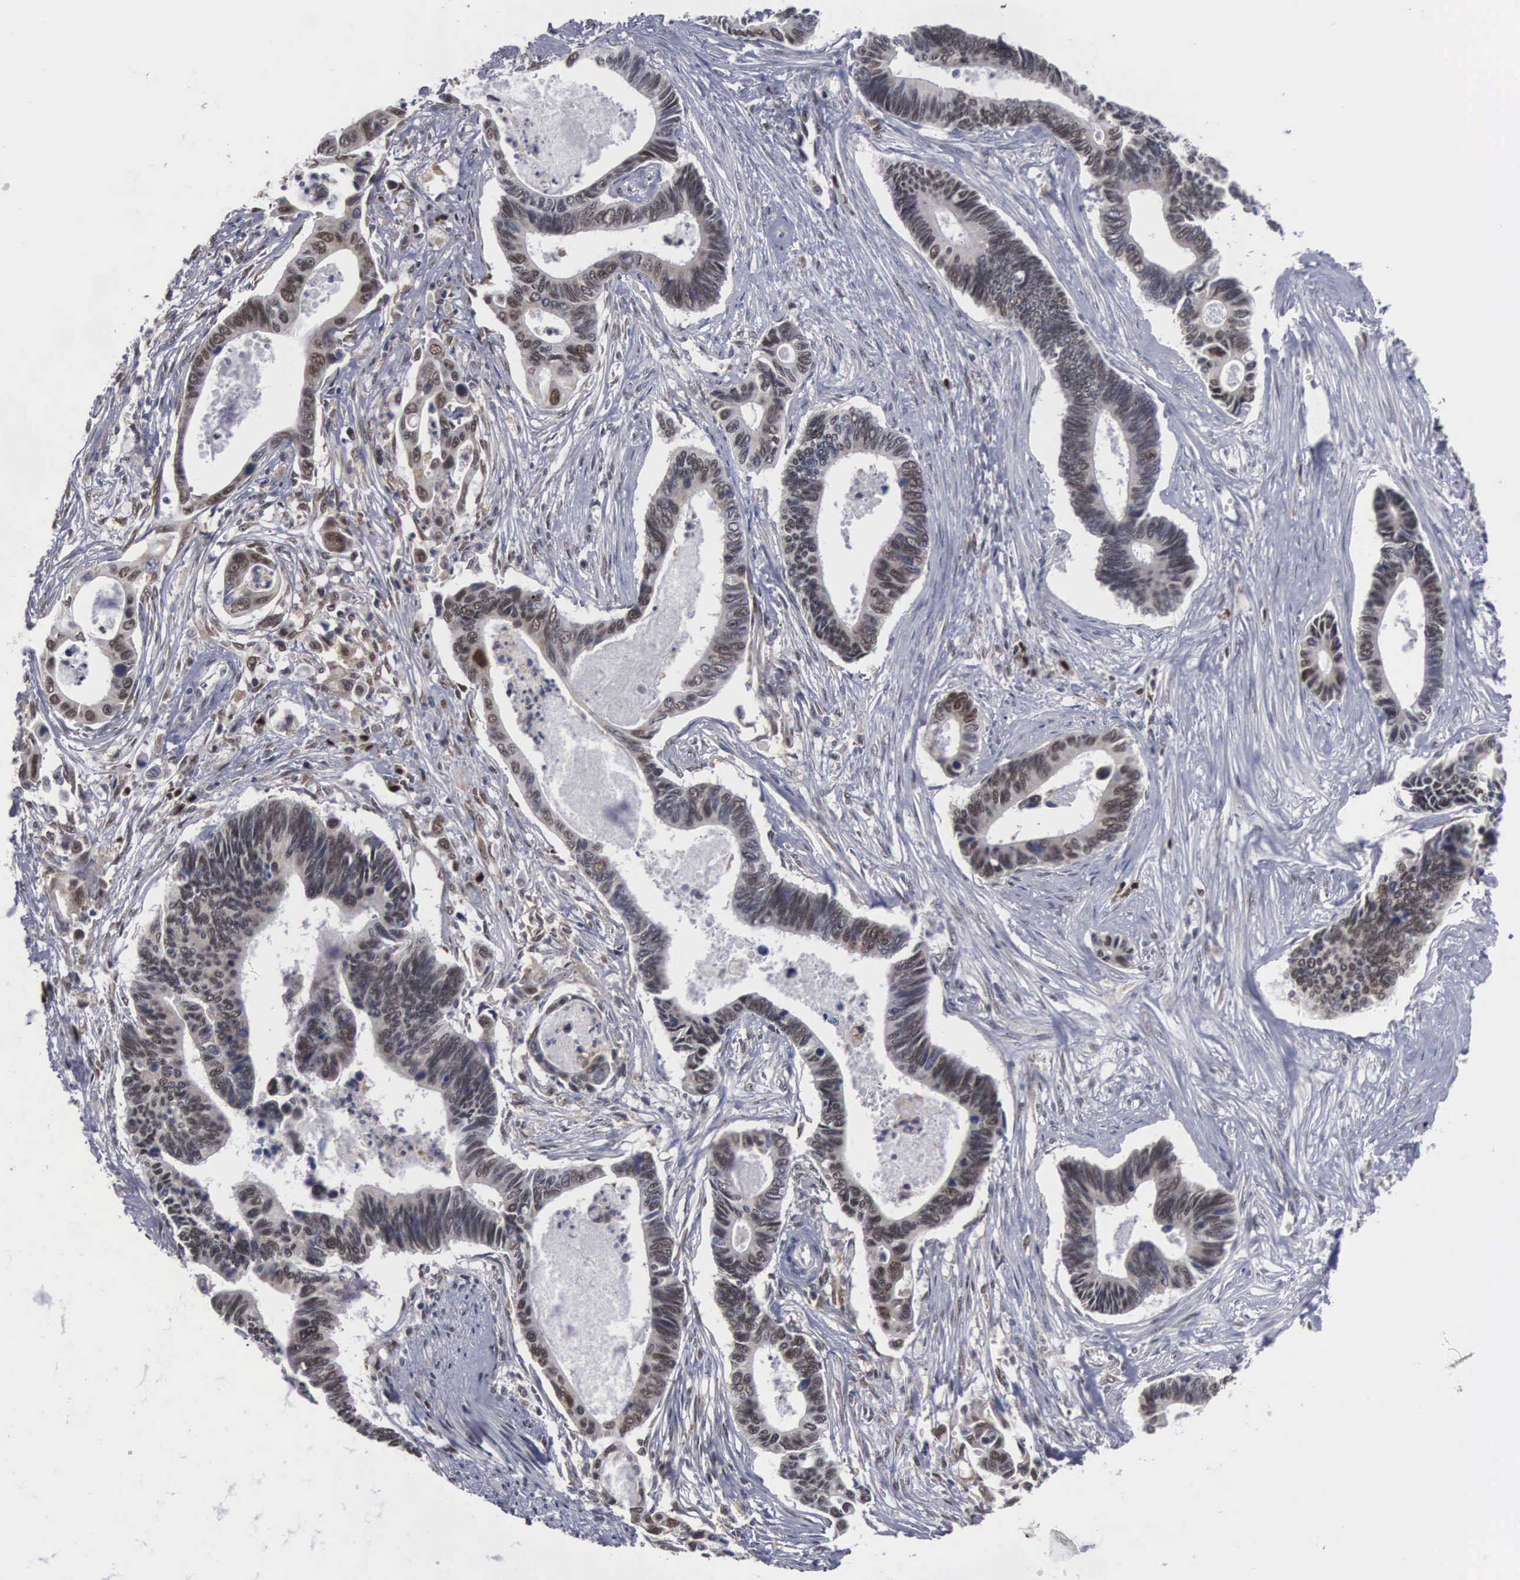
{"staining": {"intensity": "moderate", "quantity": ">75%", "location": "nuclear"}, "tissue": "pancreatic cancer", "cell_type": "Tumor cells", "image_type": "cancer", "snomed": [{"axis": "morphology", "description": "Adenocarcinoma, NOS"}, {"axis": "topography", "description": "Pancreas"}], "caption": "Immunohistochemistry micrograph of human pancreatic adenocarcinoma stained for a protein (brown), which shows medium levels of moderate nuclear expression in approximately >75% of tumor cells.", "gene": "TRMT5", "patient": {"sex": "female", "age": 70}}